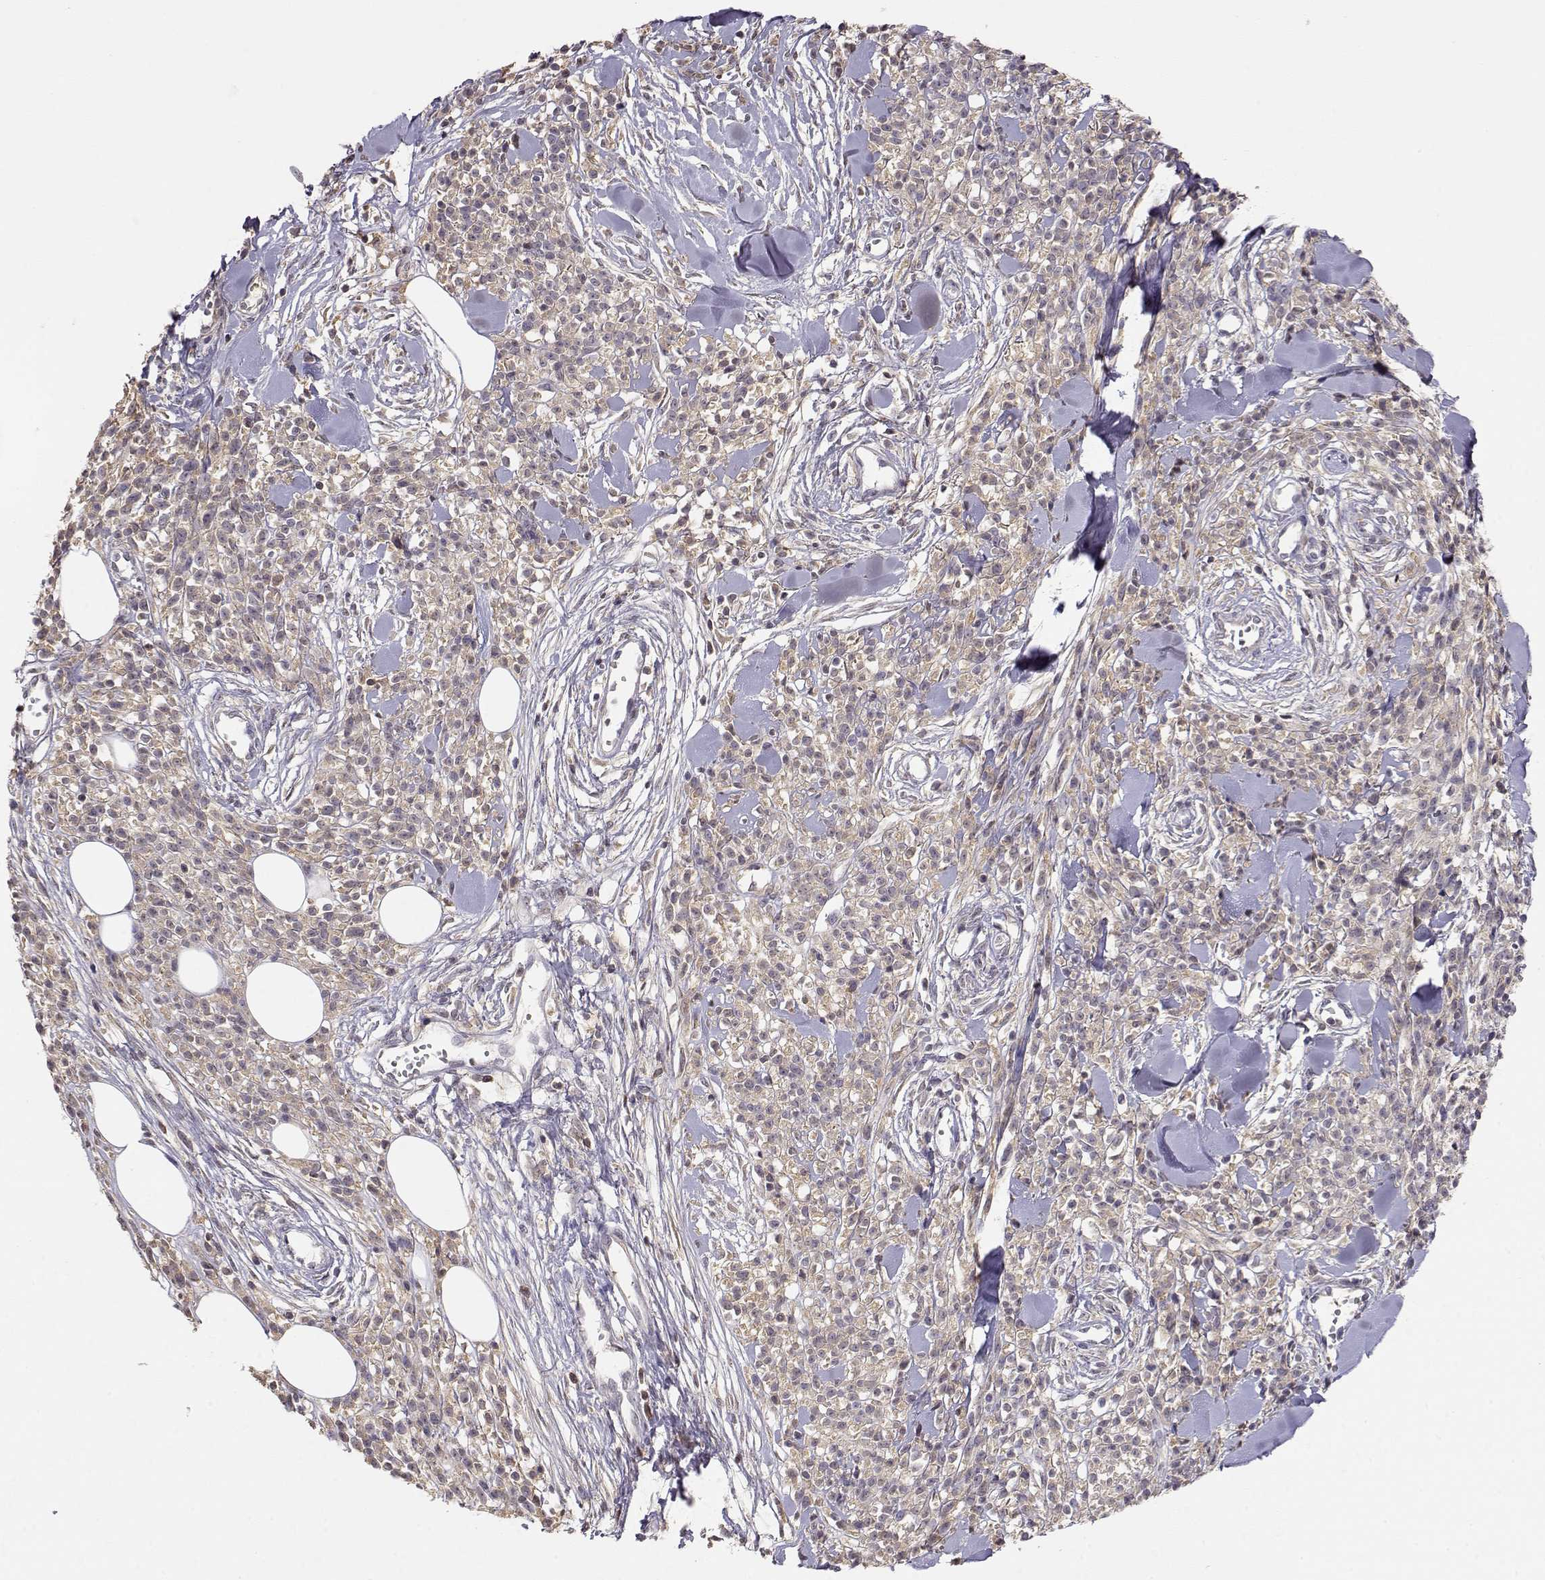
{"staining": {"intensity": "weak", "quantity": ">75%", "location": "cytoplasmic/membranous"}, "tissue": "melanoma", "cell_type": "Tumor cells", "image_type": "cancer", "snomed": [{"axis": "morphology", "description": "Malignant melanoma, NOS"}, {"axis": "topography", "description": "Skin"}, {"axis": "topography", "description": "Skin of trunk"}], "caption": "An immunohistochemistry (IHC) micrograph of tumor tissue is shown. Protein staining in brown labels weak cytoplasmic/membranous positivity in melanoma within tumor cells.", "gene": "TACR1", "patient": {"sex": "male", "age": 74}}